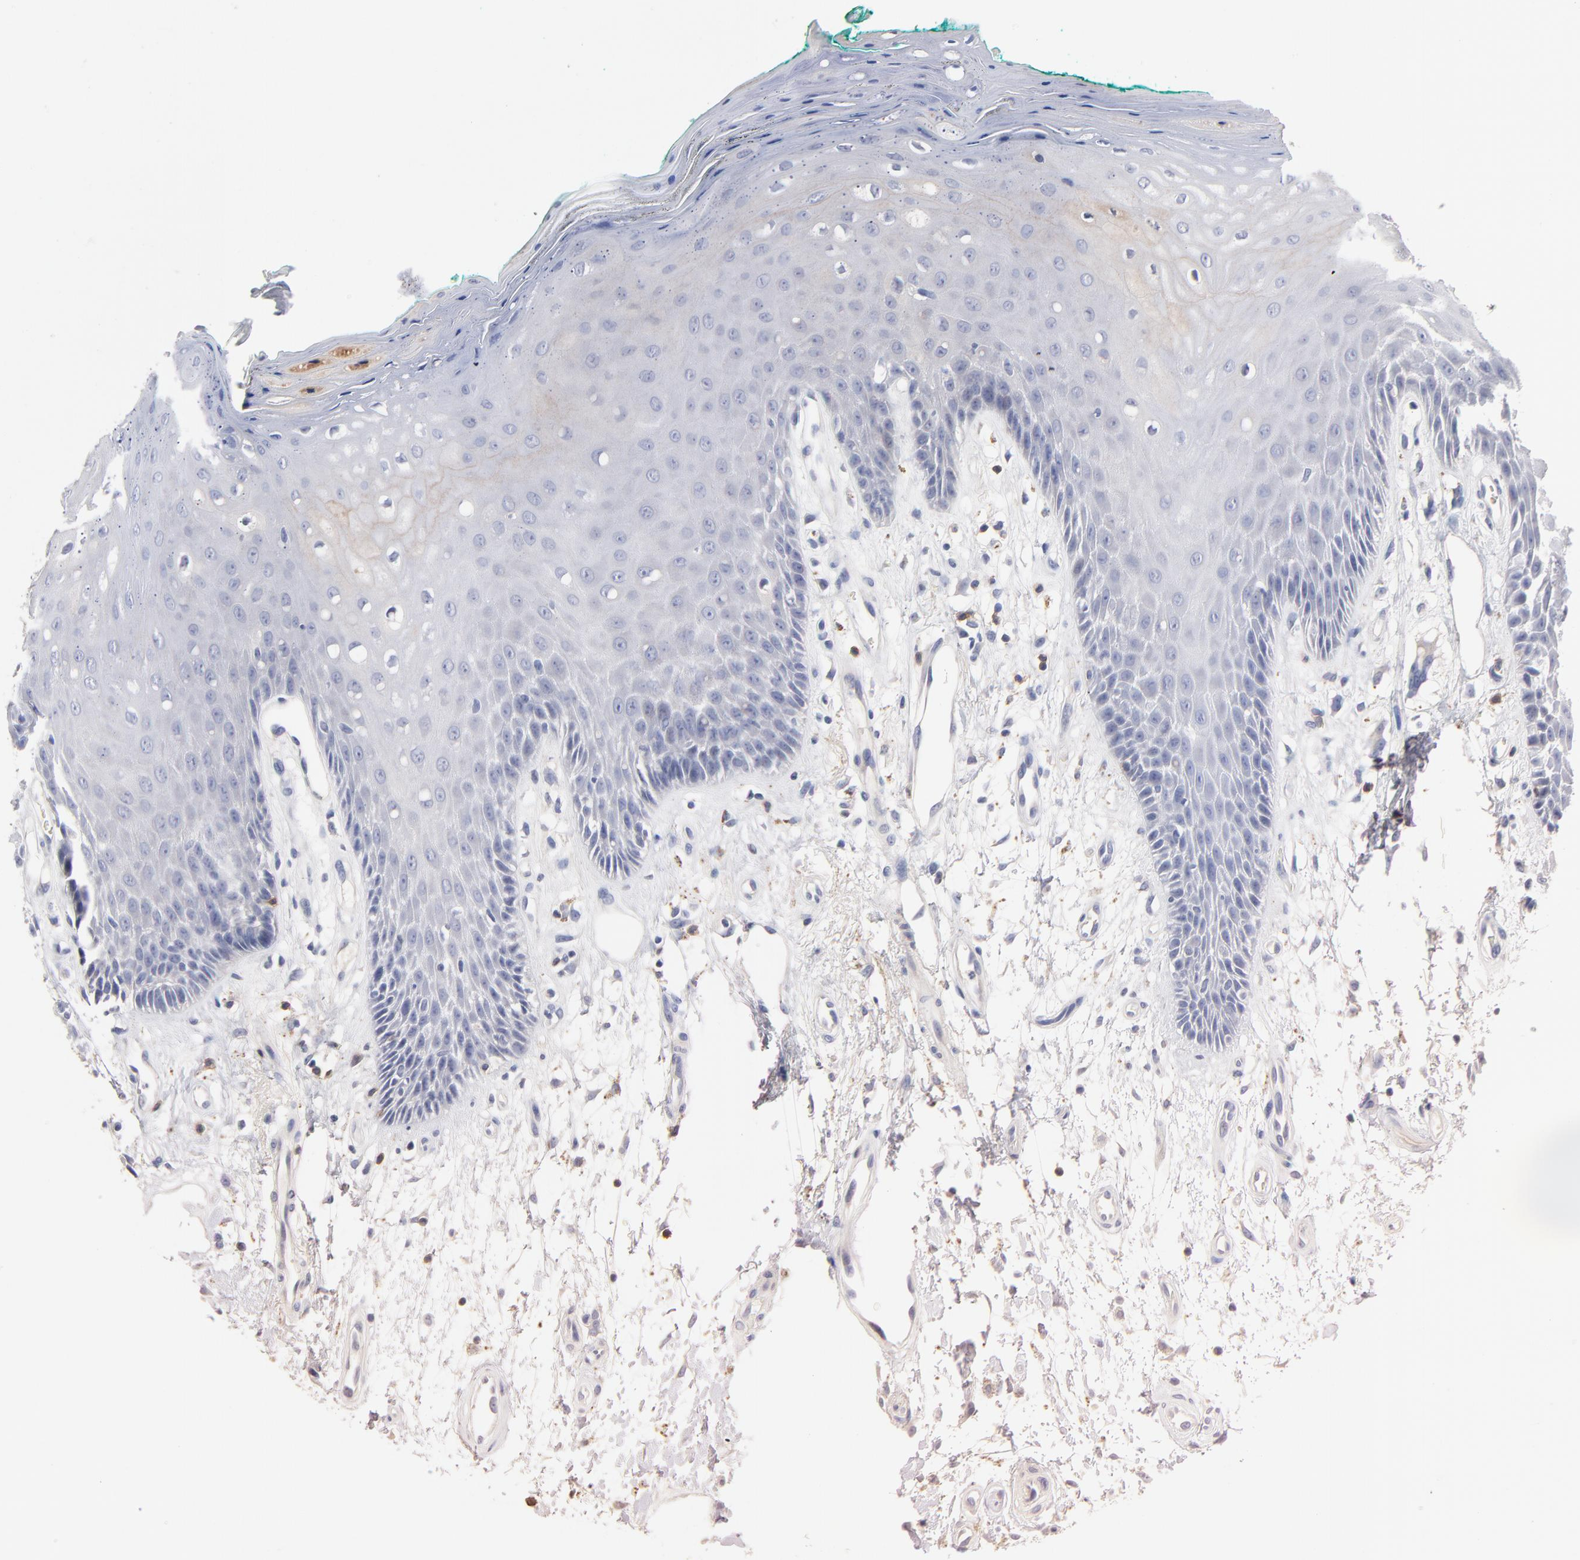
{"staining": {"intensity": "negative", "quantity": "none", "location": "none"}, "tissue": "oral mucosa", "cell_type": "Squamous epithelial cells", "image_type": "normal", "snomed": [{"axis": "morphology", "description": "Normal tissue, NOS"}, {"axis": "morphology", "description": "Squamous cell carcinoma, NOS"}, {"axis": "topography", "description": "Skeletal muscle"}, {"axis": "topography", "description": "Oral tissue"}, {"axis": "topography", "description": "Head-Neck"}], "caption": "High power microscopy micrograph of an immunohistochemistry micrograph of unremarkable oral mucosa, revealing no significant positivity in squamous epithelial cells. The staining is performed using DAB (3,3'-diaminobenzidine) brown chromogen with nuclei counter-stained in using hematoxylin.", "gene": "TRAT1", "patient": {"sex": "female", "age": 84}}